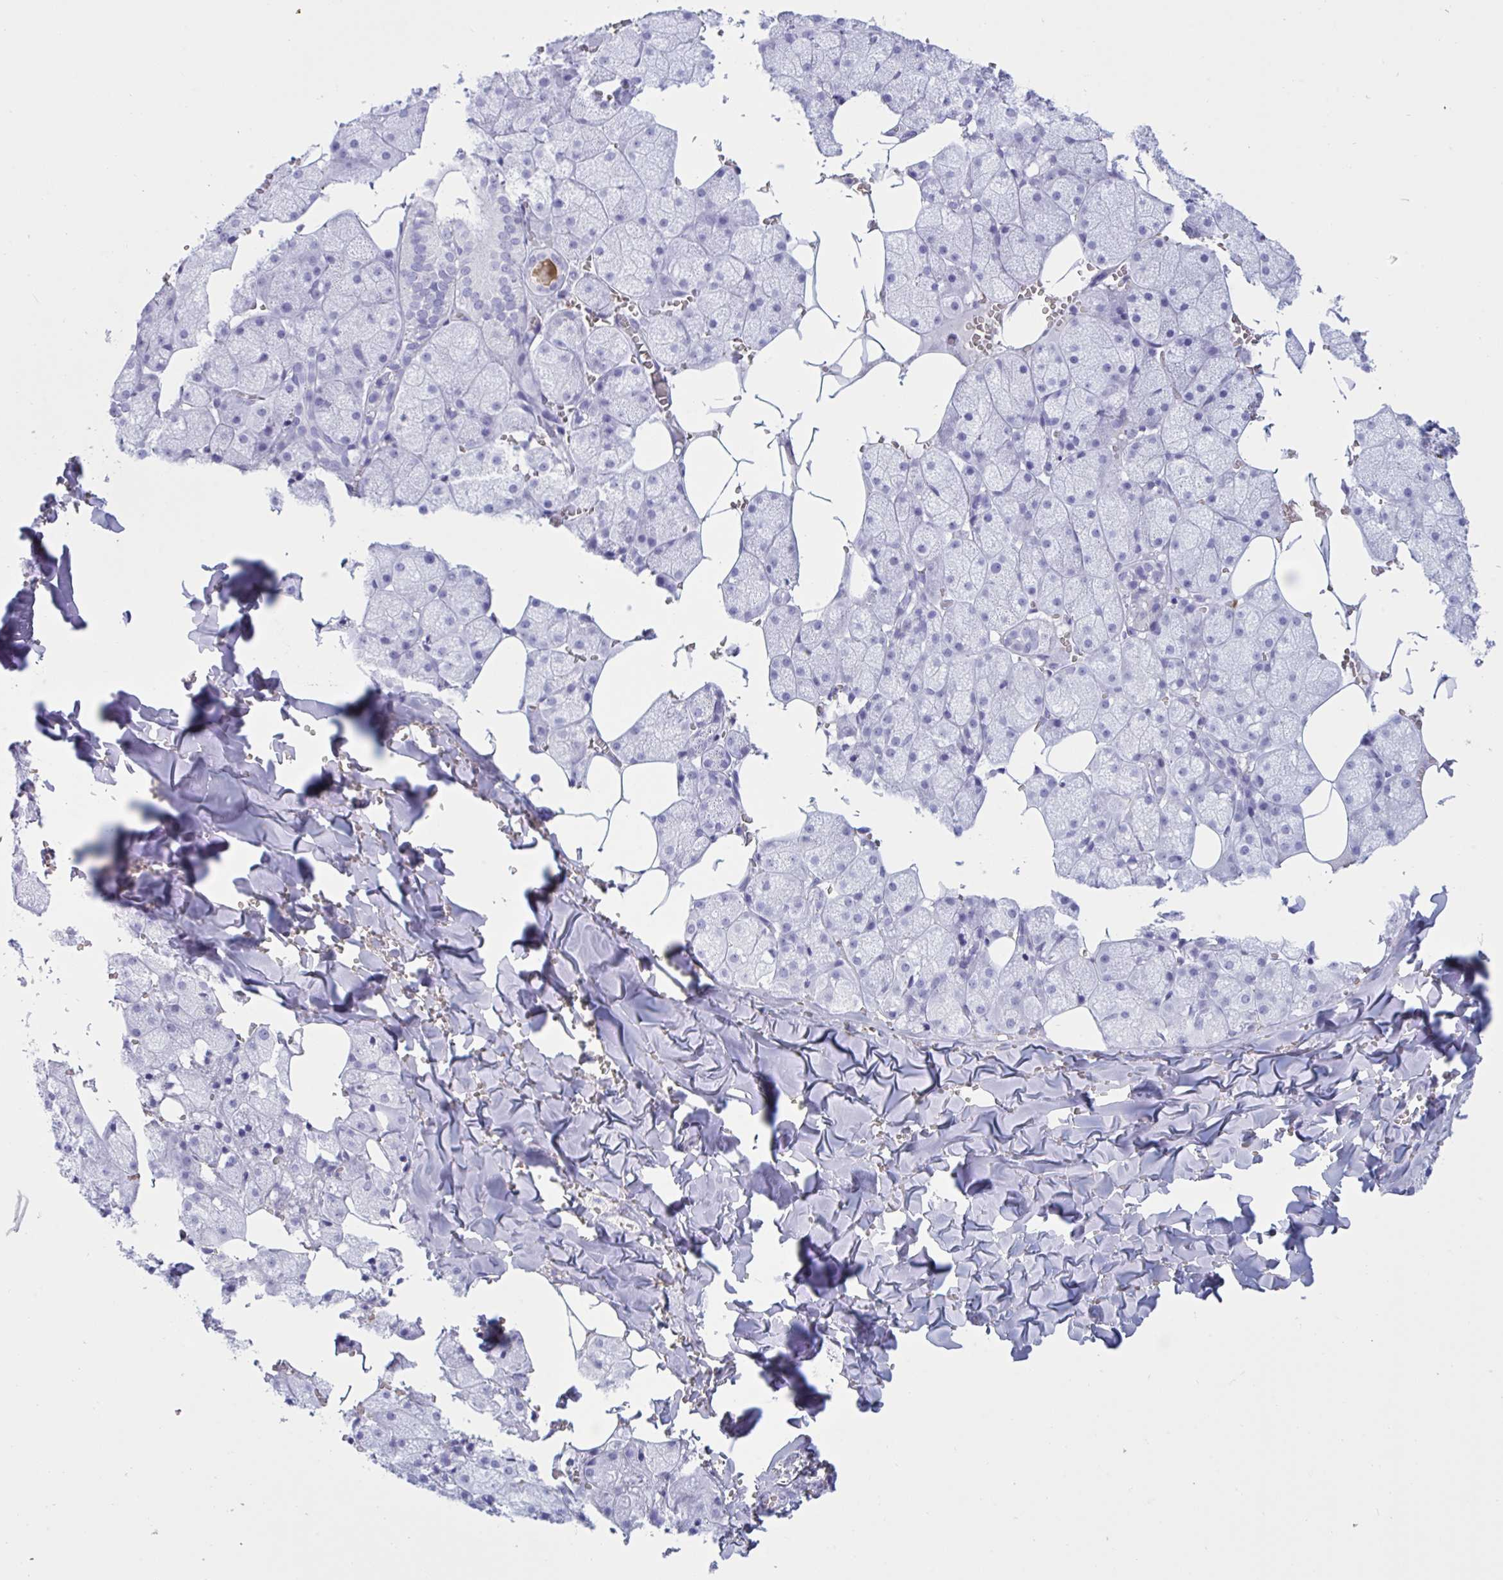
{"staining": {"intensity": "negative", "quantity": "none", "location": "none"}, "tissue": "salivary gland", "cell_type": "Glandular cells", "image_type": "normal", "snomed": [{"axis": "morphology", "description": "Normal tissue, NOS"}, {"axis": "topography", "description": "Salivary gland"}, {"axis": "topography", "description": "Peripheral nerve tissue"}], "caption": "Image shows no significant protein positivity in glandular cells of unremarkable salivary gland. Nuclei are stained in blue.", "gene": "SLC2A1", "patient": {"sex": "male", "age": 38}}